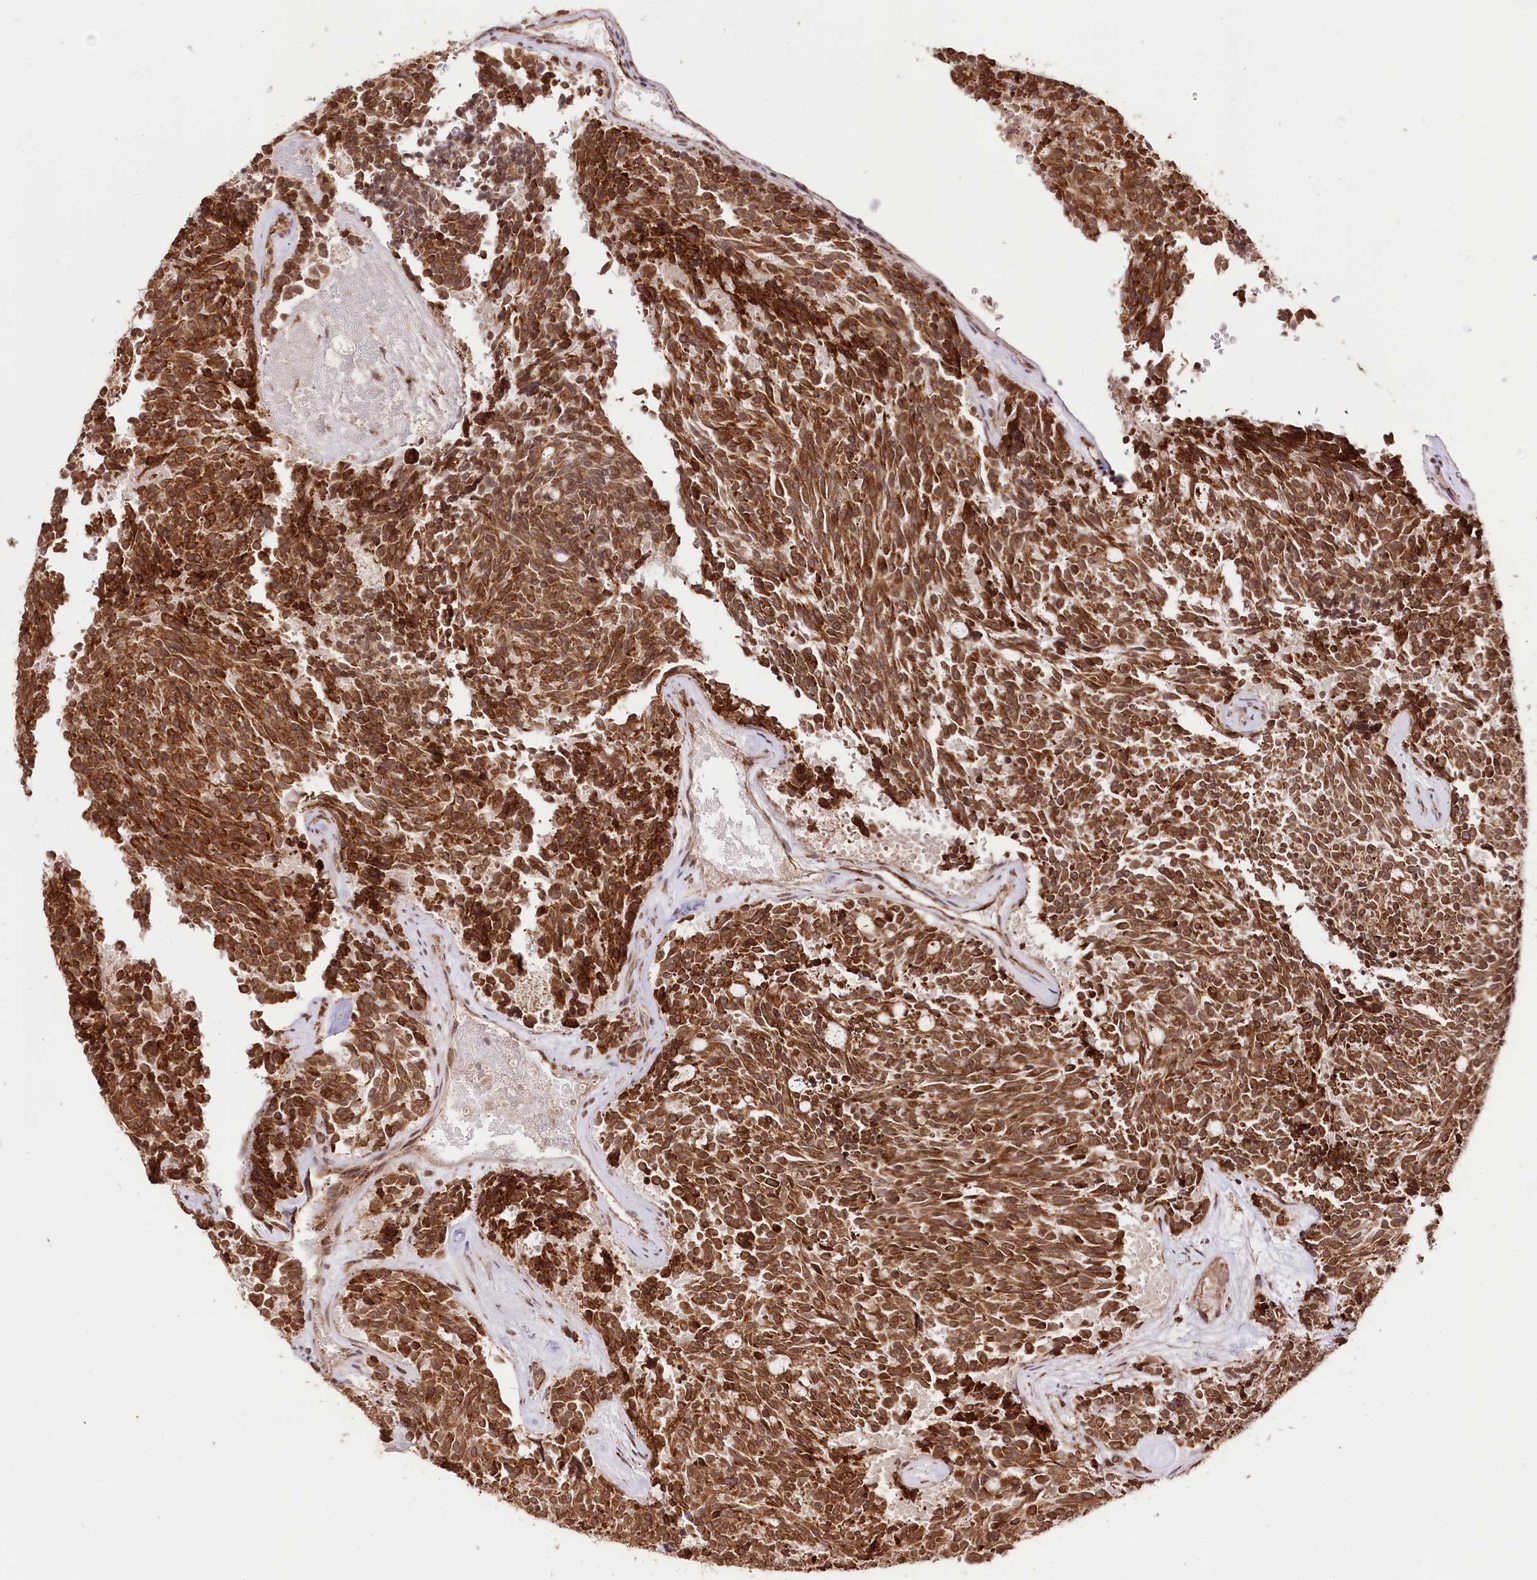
{"staining": {"intensity": "strong", "quantity": ">75%", "location": "cytoplasmic/membranous"}, "tissue": "carcinoid", "cell_type": "Tumor cells", "image_type": "cancer", "snomed": [{"axis": "morphology", "description": "Carcinoid, malignant, NOS"}, {"axis": "topography", "description": "Pancreas"}], "caption": "Strong cytoplasmic/membranous protein staining is appreciated in approximately >75% of tumor cells in carcinoid.", "gene": "ENSG00000144785", "patient": {"sex": "female", "age": 54}}